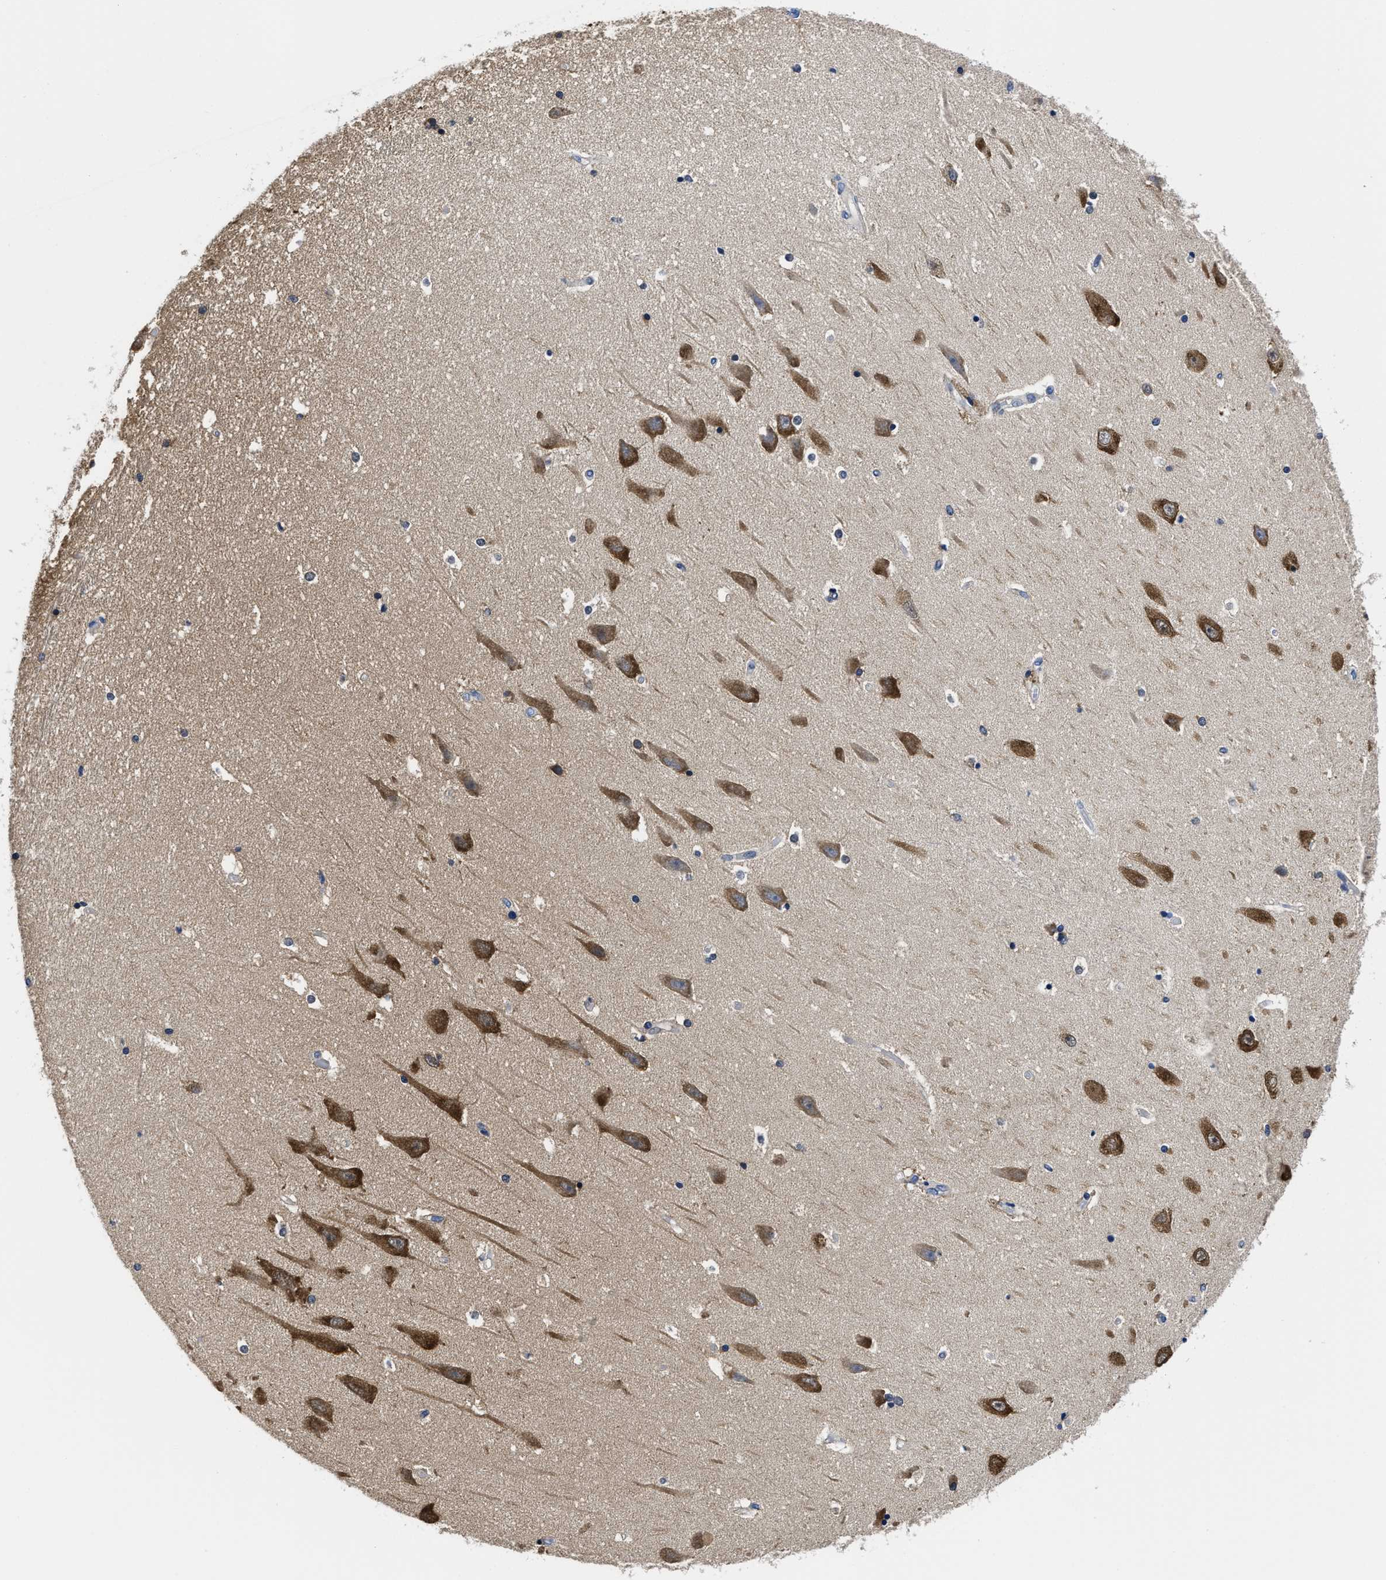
{"staining": {"intensity": "negative", "quantity": "none", "location": "none"}, "tissue": "hippocampus", "cell_type": "Glial cells", "image_type": "normal", "snomed": [{"axis": "morphology", "description": "Normal tissue, NOS"}, {"axis": "topography", "description": "Hippocampus"}], "caption": "A high-resolution micrograph shows immunohistochemistry staining of unremarkable hippocampus, which demonstrates no significant positivity in glial cells. The staining is performed using DAB (3,3'-diaminobenzidine) brown chromogen with nuclei counter-stained in using hematoxylin.", "gene": "YARS1", "patient": {"sex": "male", "age": 45}}